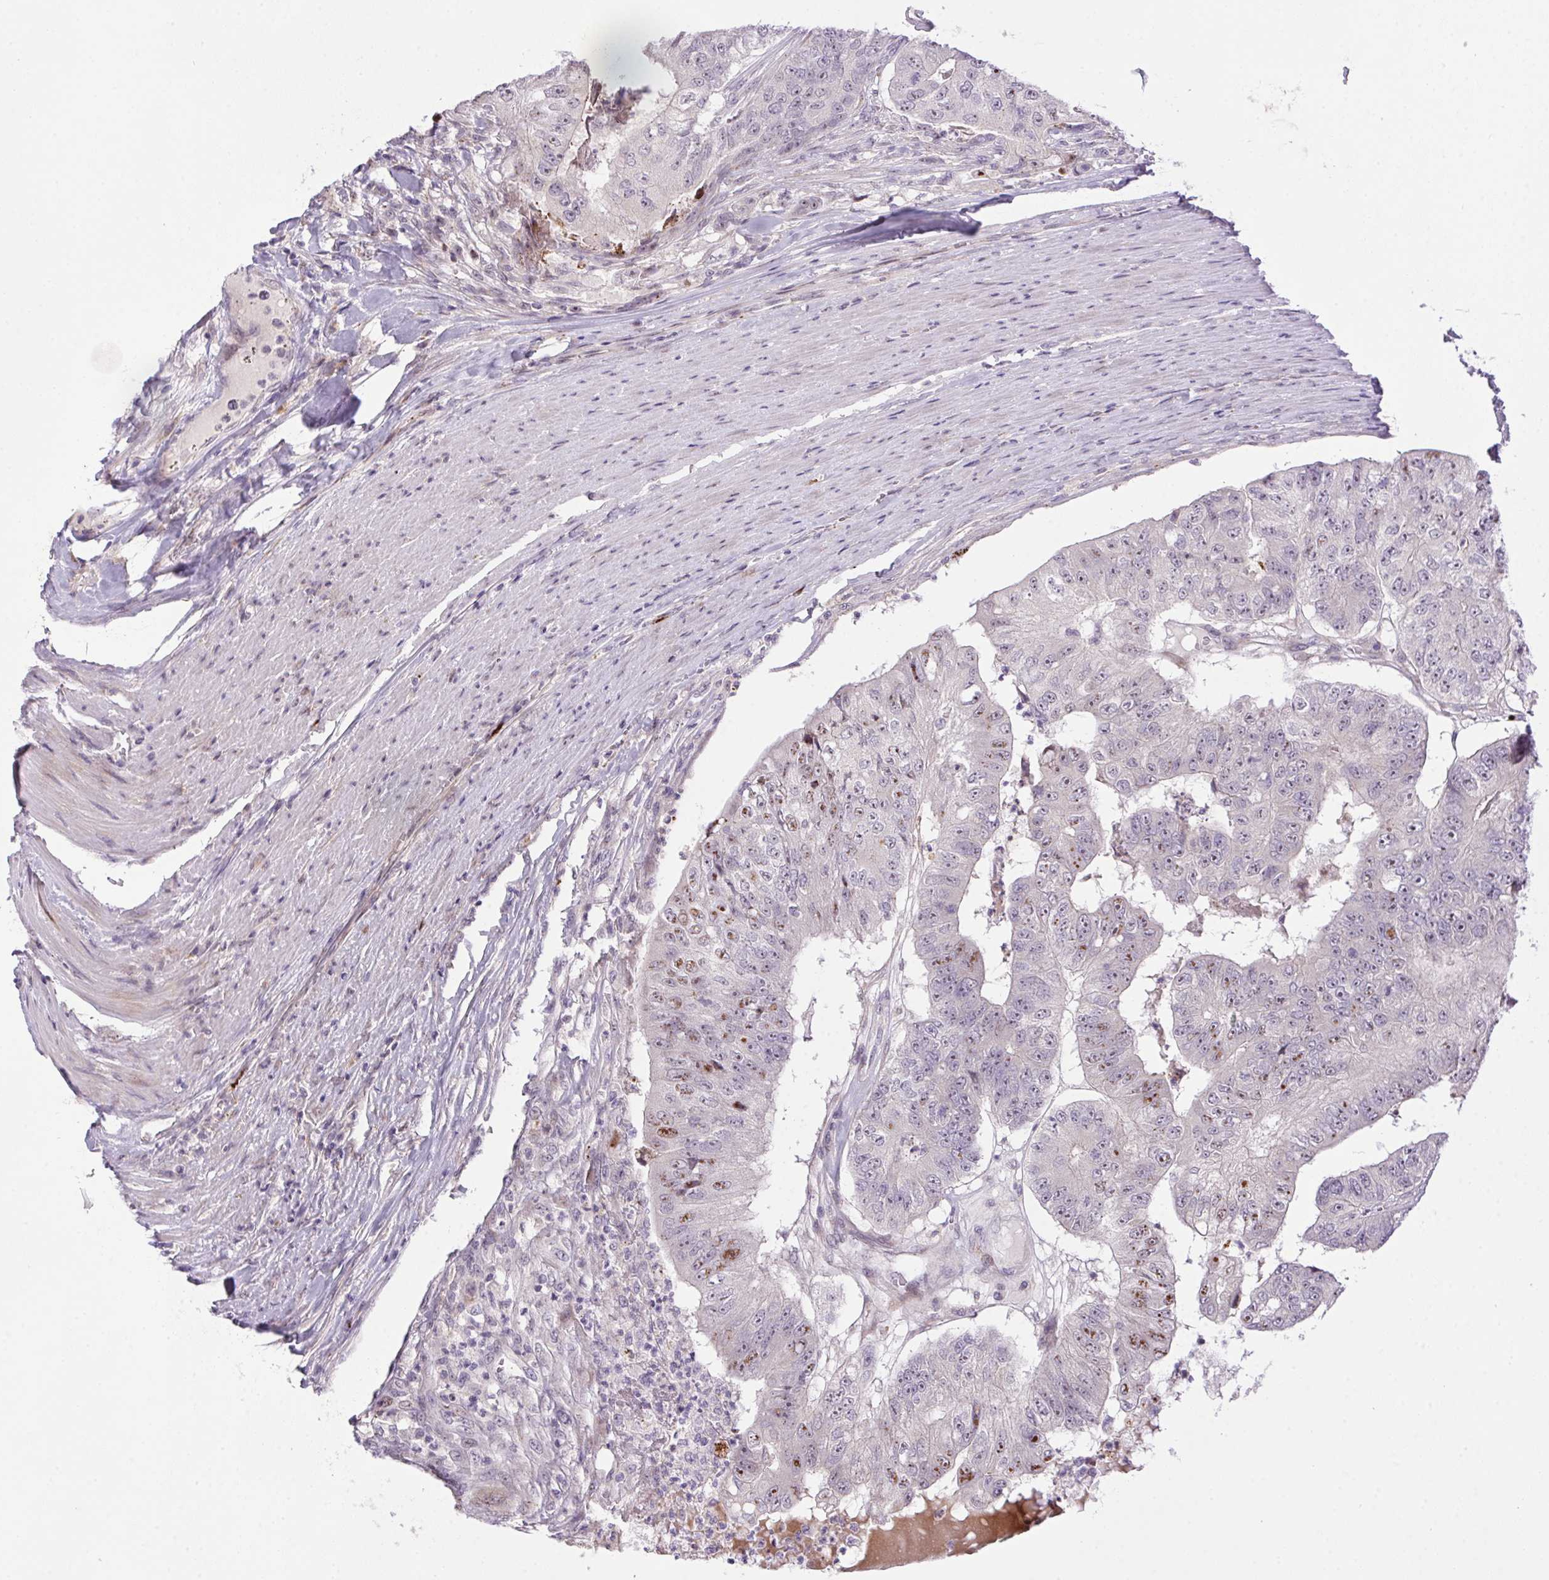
{"staining": {"intensity": "moderate", "quantity": "<25%", "location": "nuclear"}, "tissue": "colorectal cancer", "cell_type": "Tumor cells", "image_type": "cancer", "snomed": [{"axis": "morphology", "description": "Adenocarcinoma, NOS"}, {"axis": "topography", "description": "Colon"}], "caption": "Brown immunohistochemical staining in human adenocarcinoma (colorectal) exhibits moderate nuclear positivity in approximately <25% of tumor cells. (IHC, brightfield microscopy, high magnification).", "gene": "LRRTM1", "patient": {"sex": "female", "age": 67}}